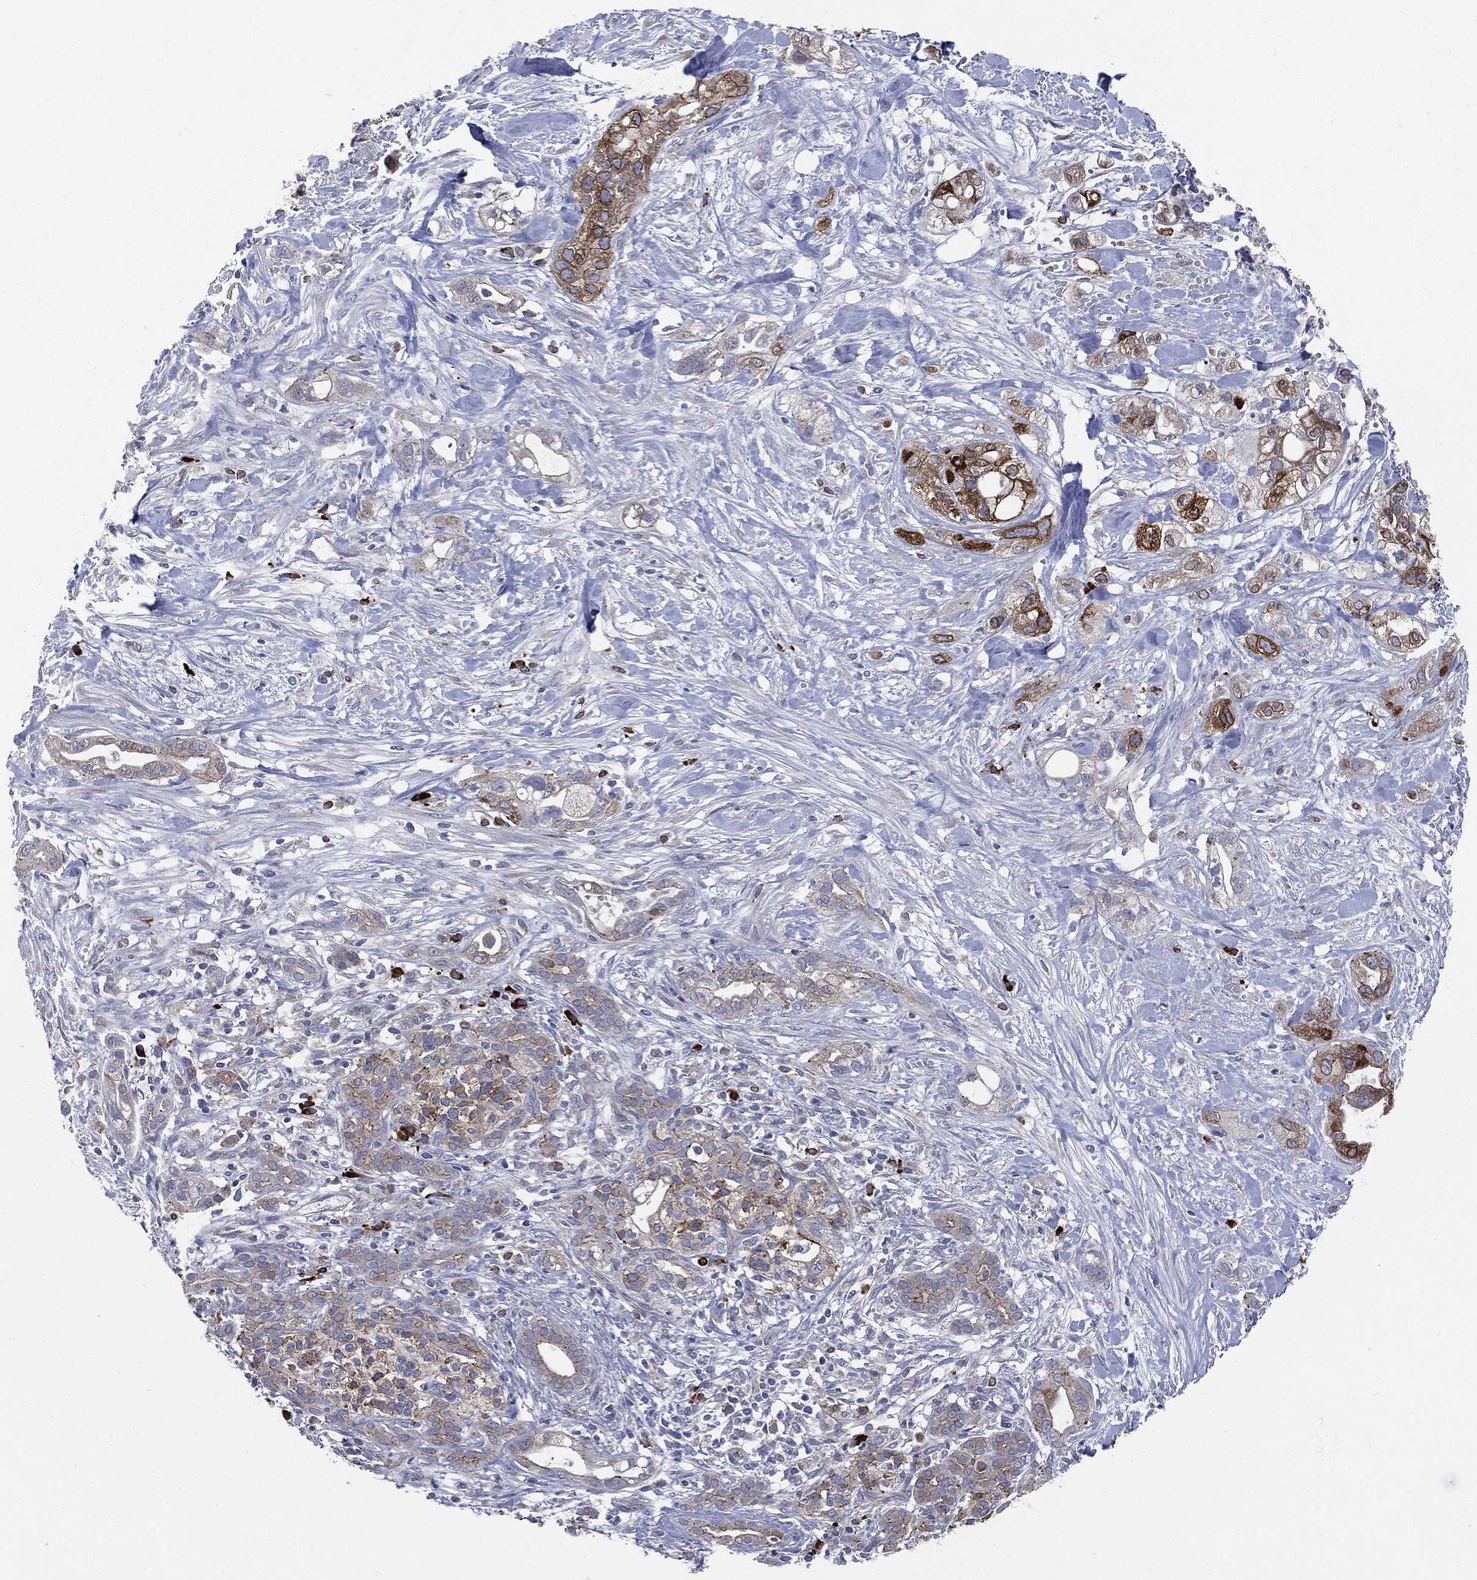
{"staining": {"intensity": "strong", "quantity": "25%-75%", "location": "cytoplasmic/membranous"}, "tissue": "pancreatic cancer", "cell_type": "Tumor cells", "image_type": "cancer", "snomed": [{"axis": "morphology", "description": "Adenocarcinoma, NOS"}, {"axis": "topography", "description": "Pancreas"}], "caption": "DAB immunohistochemical staining of human pancreatic adenocarcinoma reveals strong cytoplasmic/membranous protein positivity in about 25%-75% of tumor cells.", "gene": "PTGS2", "patient": {"sex": "male", "age": 44}}